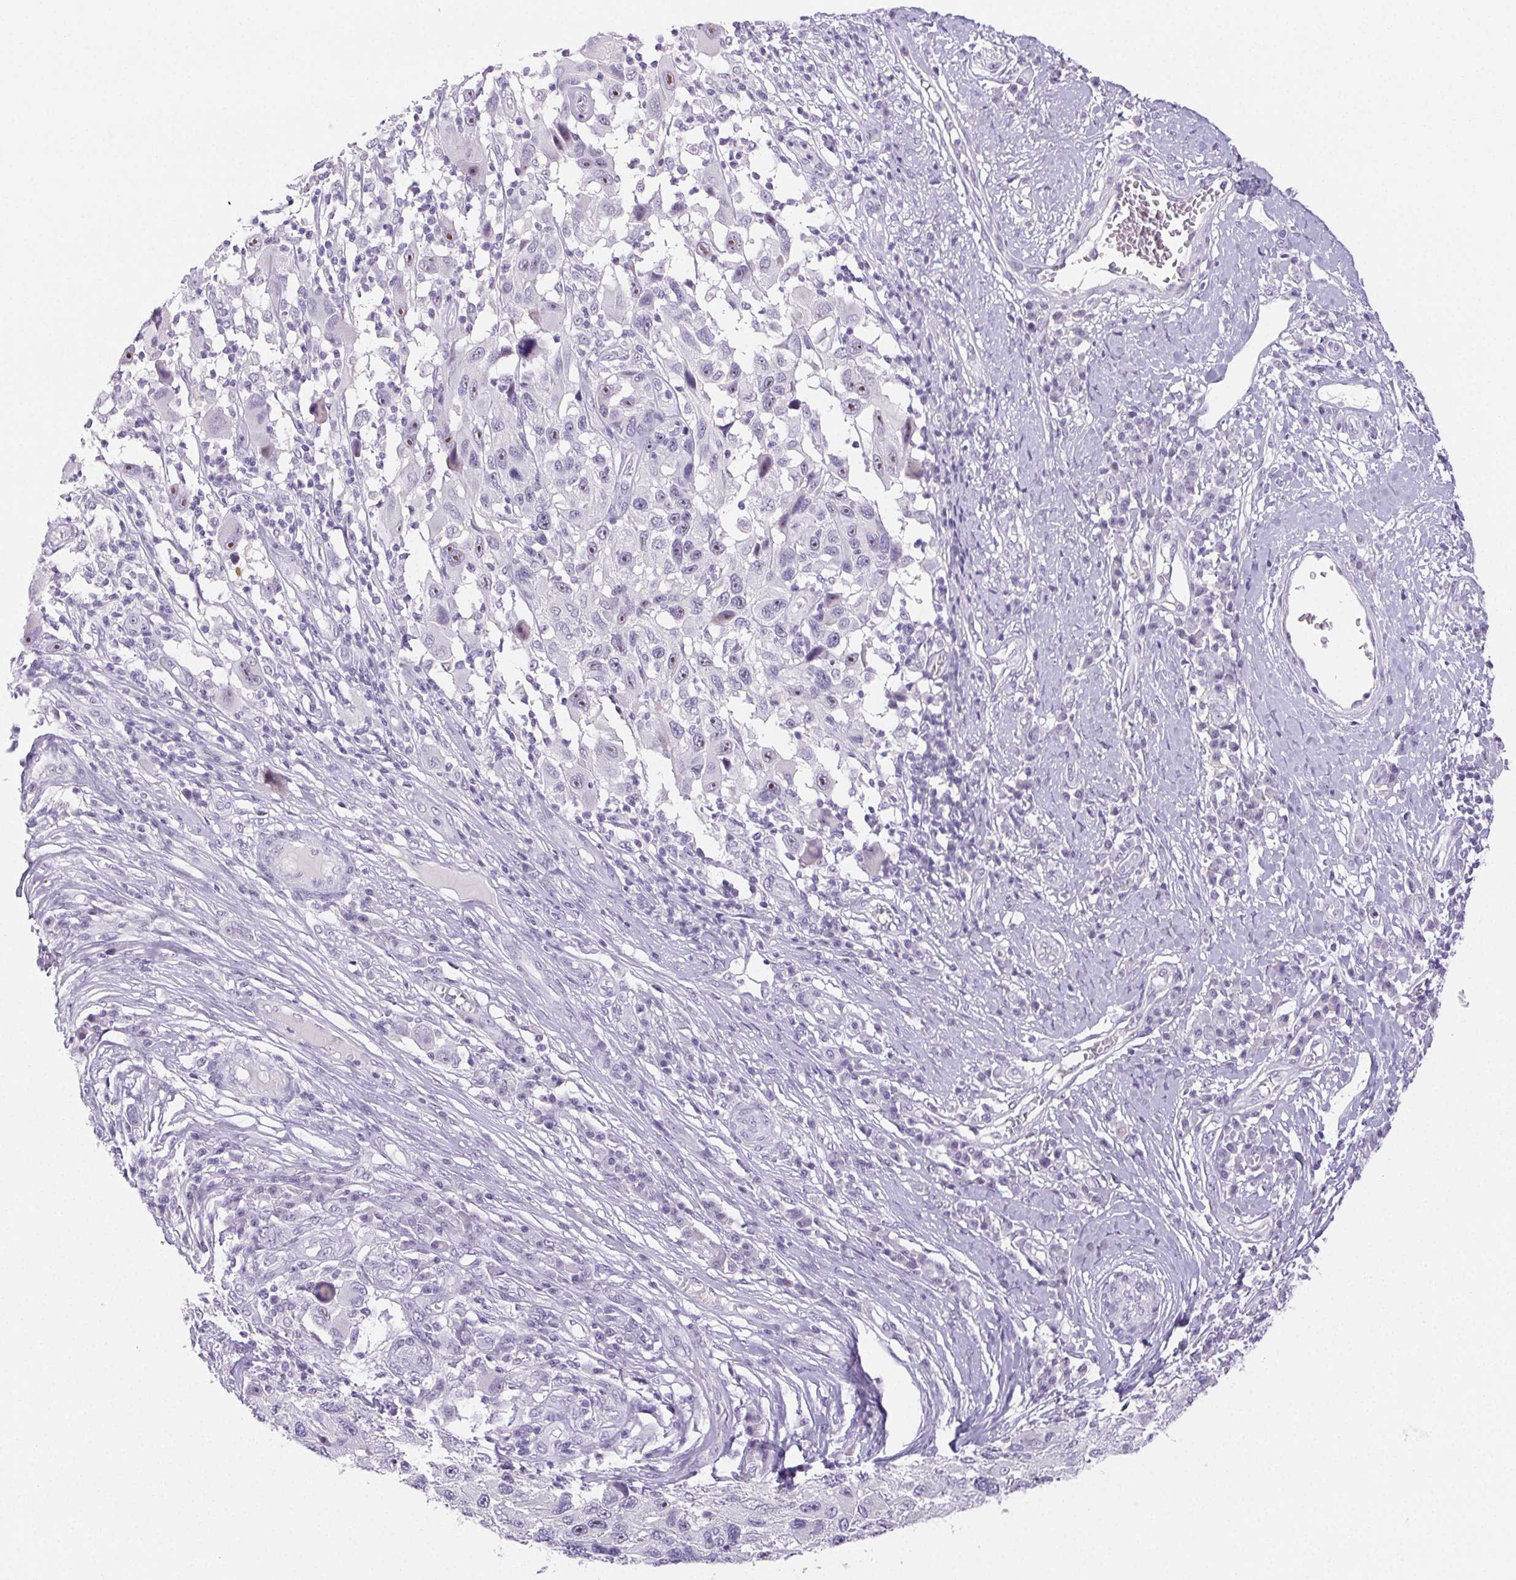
{"staining": {"intensity": "moderate", "quantity": "<25%", "location": "nuclear"}, "tissue": "melanoma", "cell_type": "Tumor cells", "image_type": "cancer", "snomed": [{"axis": "morphology", "description": "Malignant melanoma, NOS"}, {"axis": "topography", "description": "Skin"}], "caption": "A micrograph of human melanoma stained for a protein reveals moderate nuclear brown staining in tumor cells.", "gene": "ST8SIA3", "patient": {"sex": "male", "age": 53}}